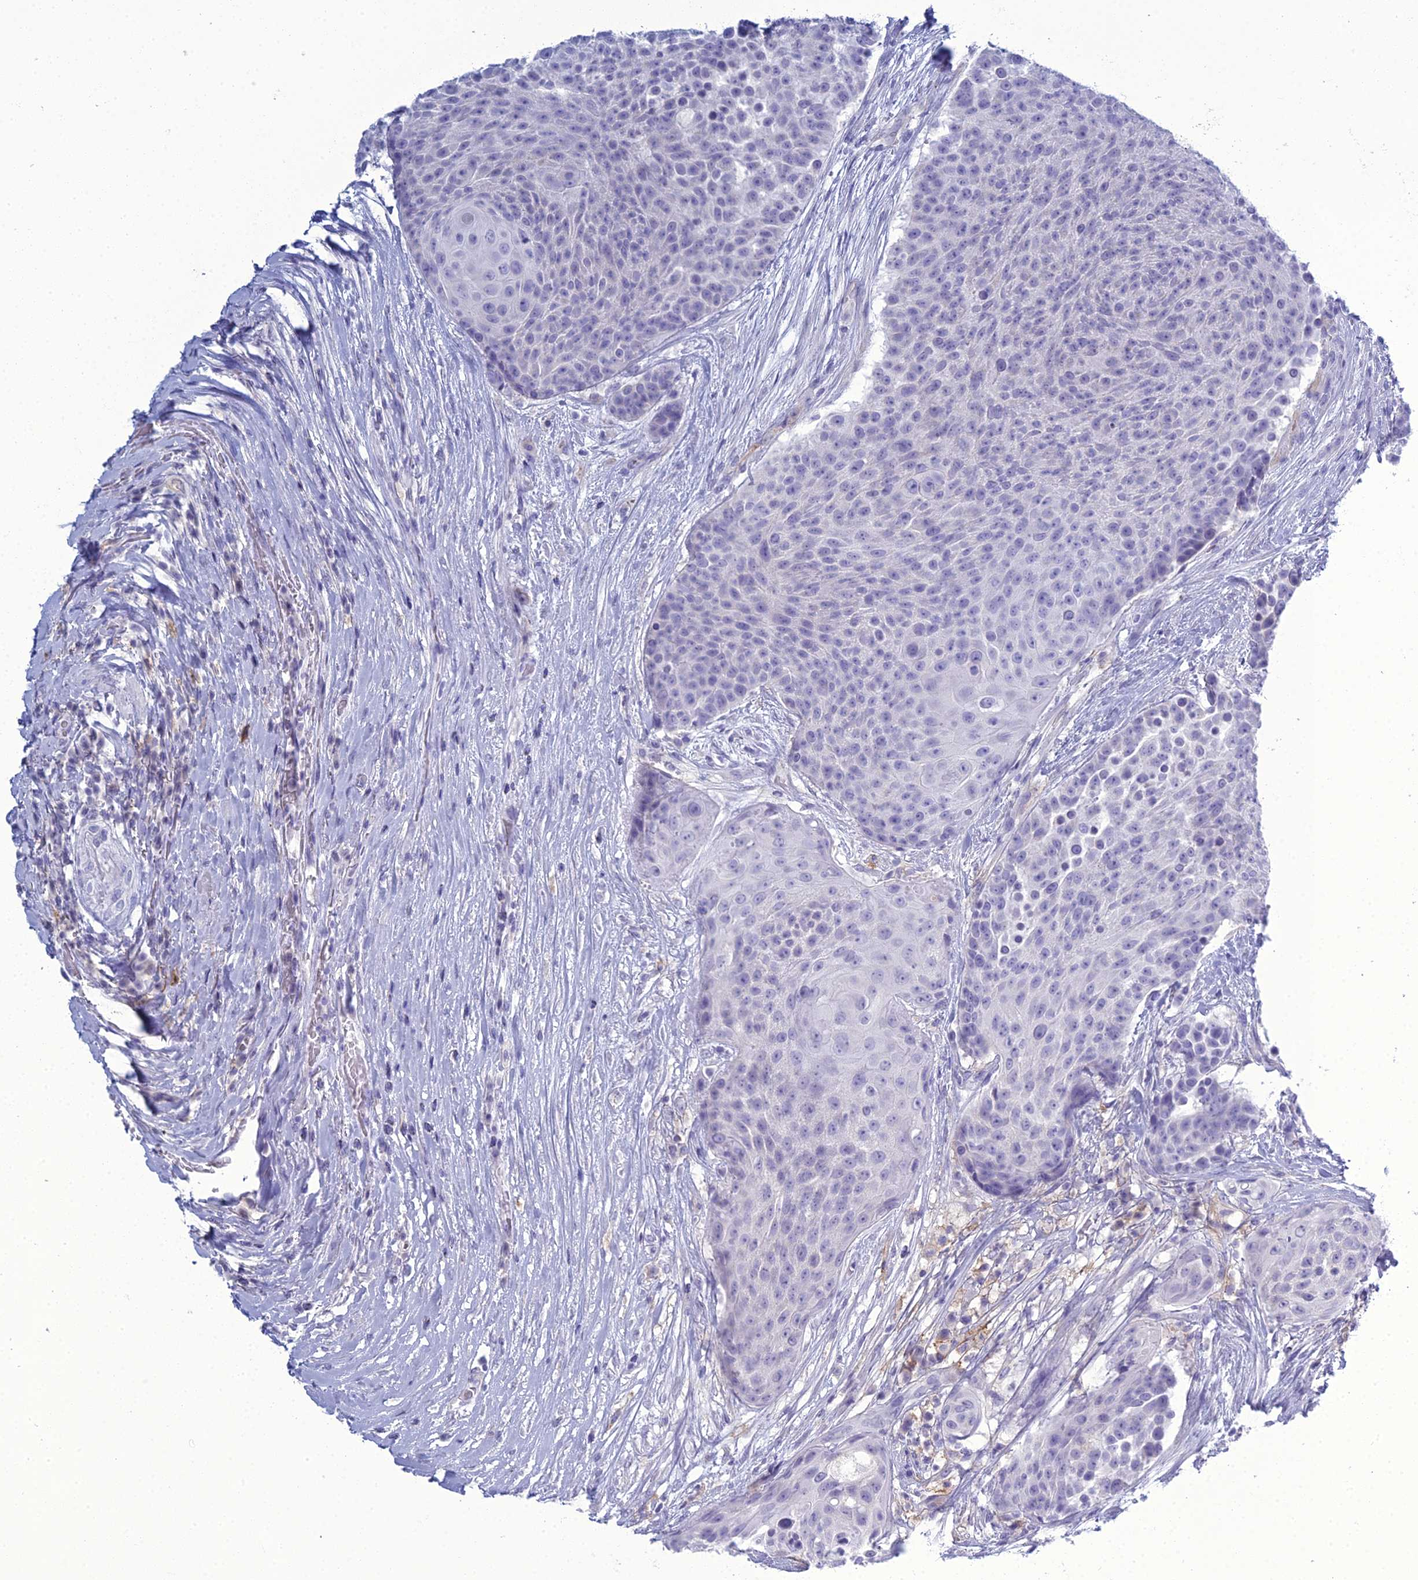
{"staining": {"intensity": "negative", "quantity": "none", "location": "none"}, "tissue": "urothelial cancer", "cell_type": "Tumor cells", "image_type": "cancer", "snomed": [{"axis": "morphology", "description": "Urothelial carcinoma, High grade"}, {"axis": "topography", "description": "Urinary bladder"}], "caption": "IHC image of urothelial cancer stained for a protein (brown), which demonstrates no staining in tumor cells.", "gene": "ACE", "patient": {"sex": "female", "age": 63}}